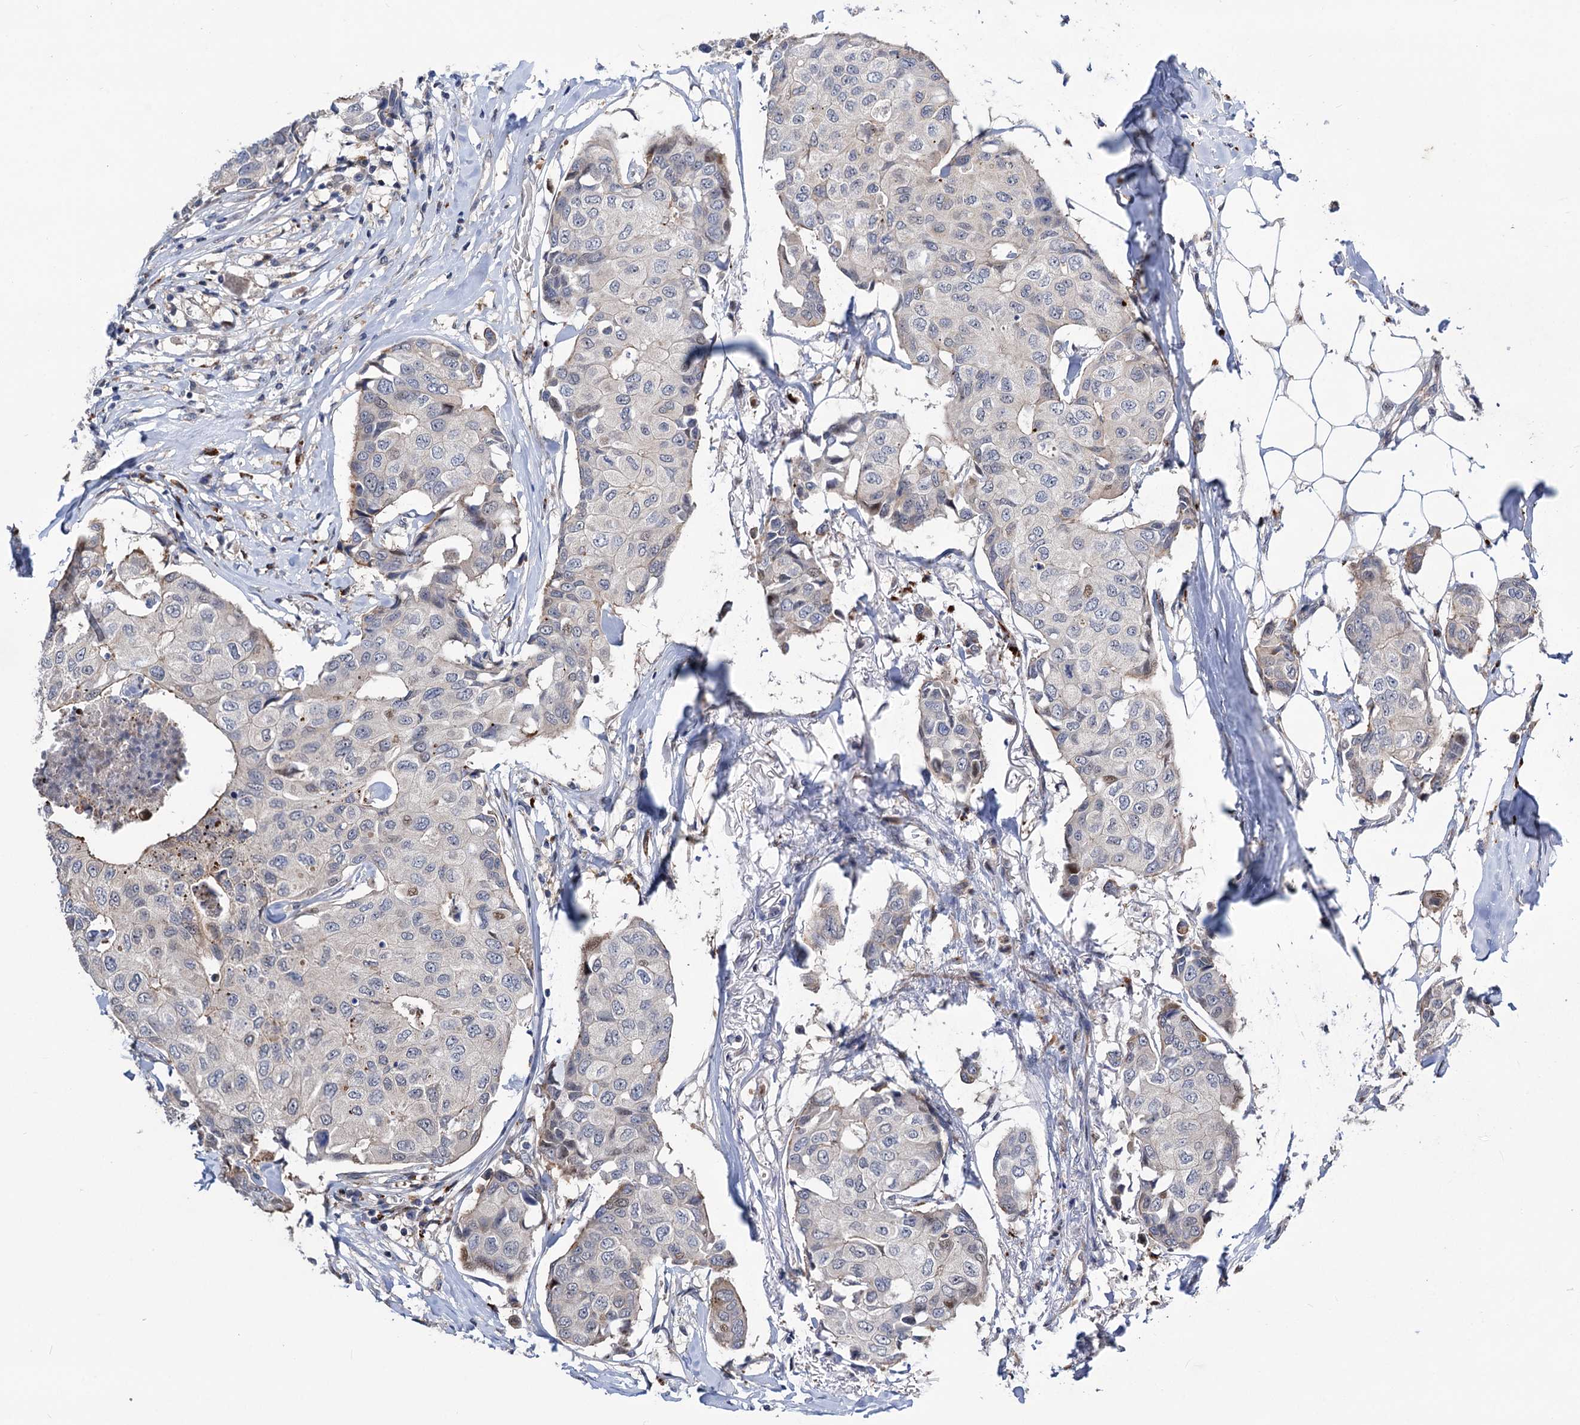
{"staining": {"intensity": "negative", "quantity": "none", "location": "none"}, "tissue": "breast cancer", "cell_type": "Tumor cells", "image_type": "cancer", "snomed": [{"axis": "morphology", "description": "Duct carcinoma"}, {"axis": "topography", "description": "Breast"}], "caption": "An IHC image of breast cancer is shown. There is no staining in tumor cells of breast cancer.", "gene": "UBR1", "patient": {"sex": "female", "age": 80}}